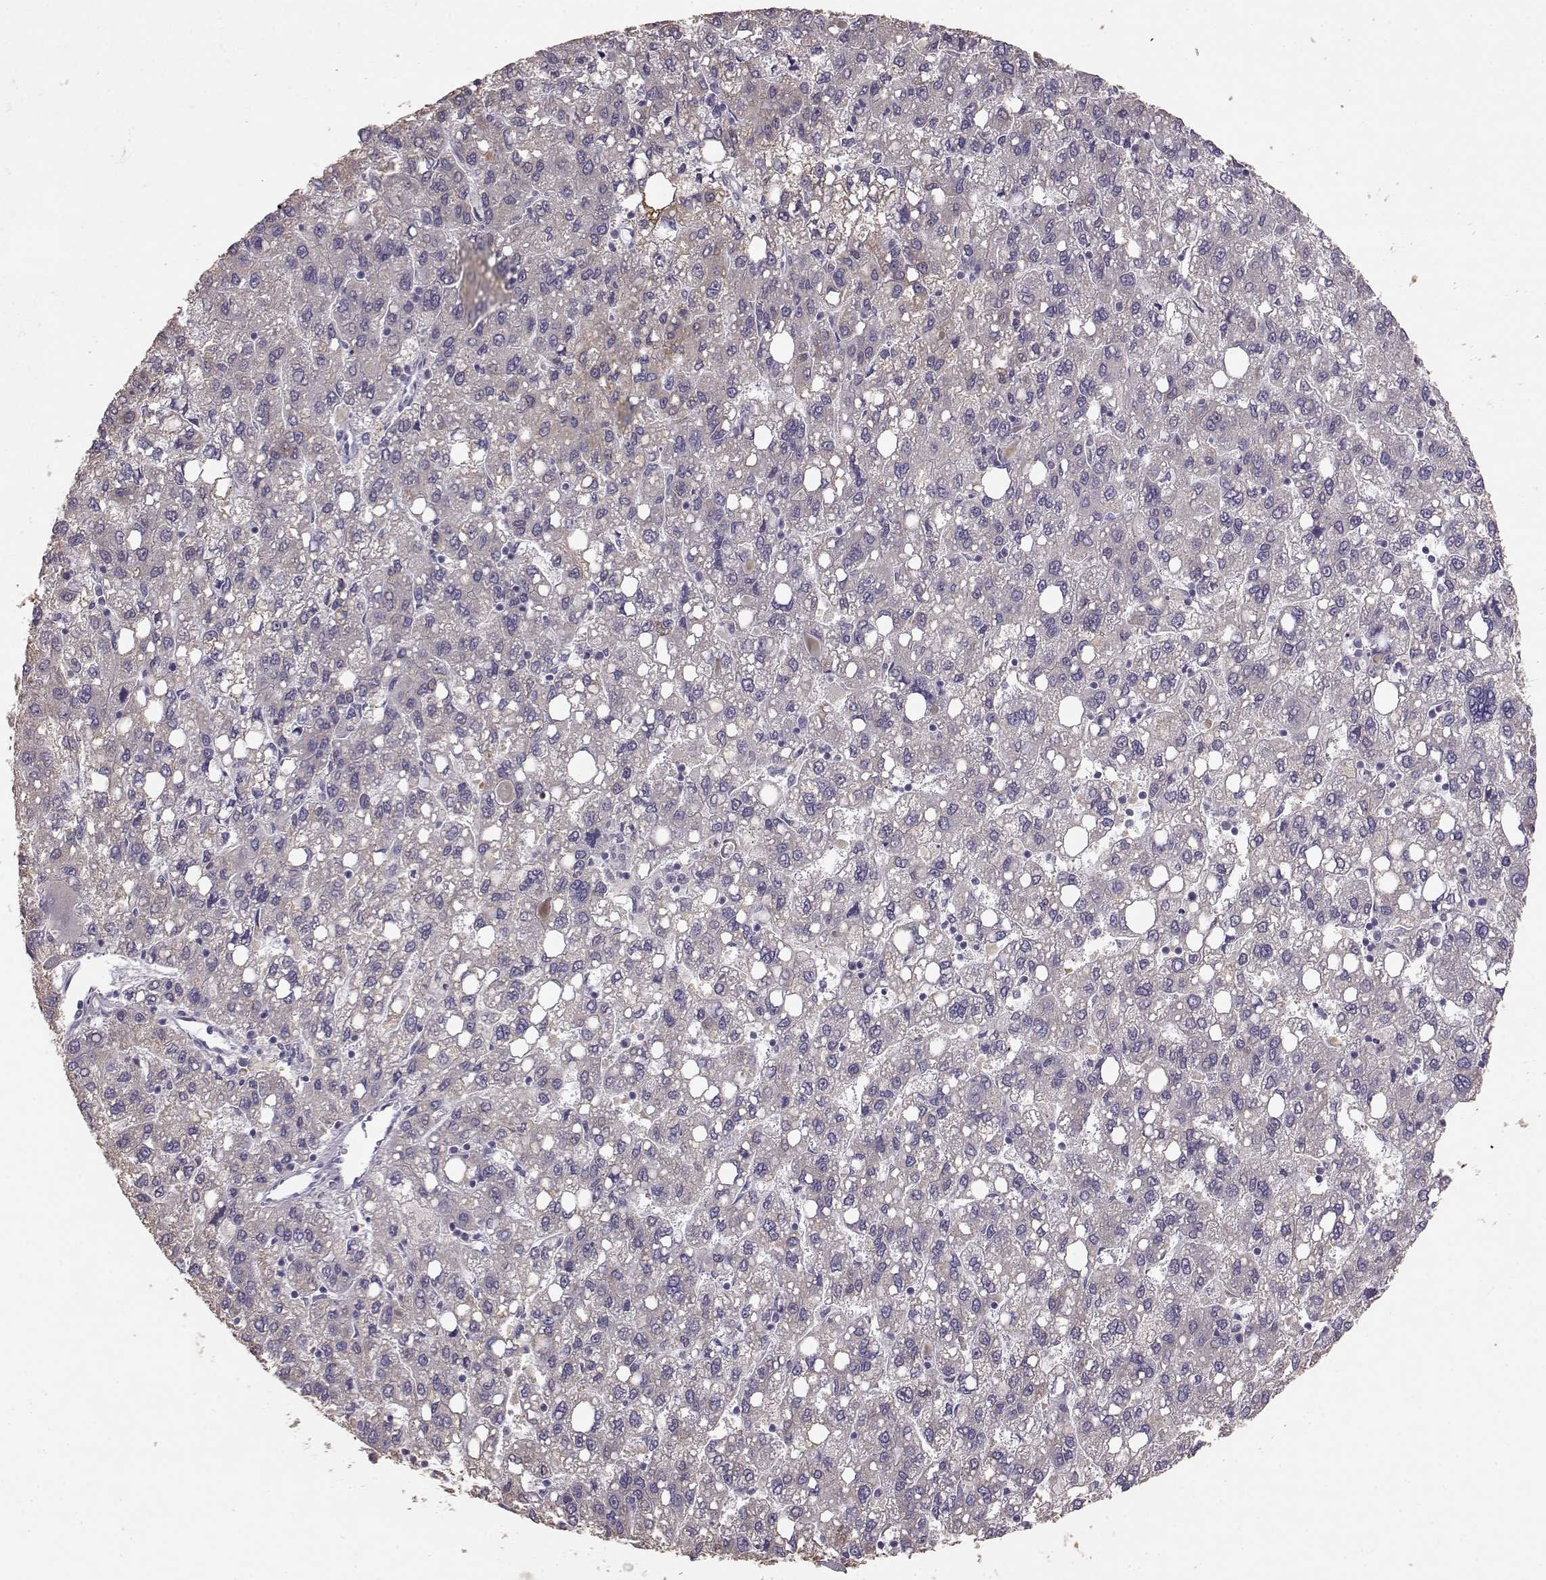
{"staining": {"intensity": "negative", "quantity": "none", "location": "none"}, "tissue": "liver cancer", "cell_type": "Tumor cells", "image_type": "cancer", "snomed": [{"axis": "morphology", "description": "Carcinoma, Hepatocellular, NOS"}, {"axis": "topography", "description": "Liver"}], "caption": "This histopathology image is of liver cancer stained with immunohistochemistry to label a protein in brown with the nuclei are counter-stained blue. There is no positivity in tumor cells. (DAB immunohistochemistry visualized using brightfield microscopy, high magnification).", "gene": "GABRG3", "patient": {"sex": "female", "age": 82}}